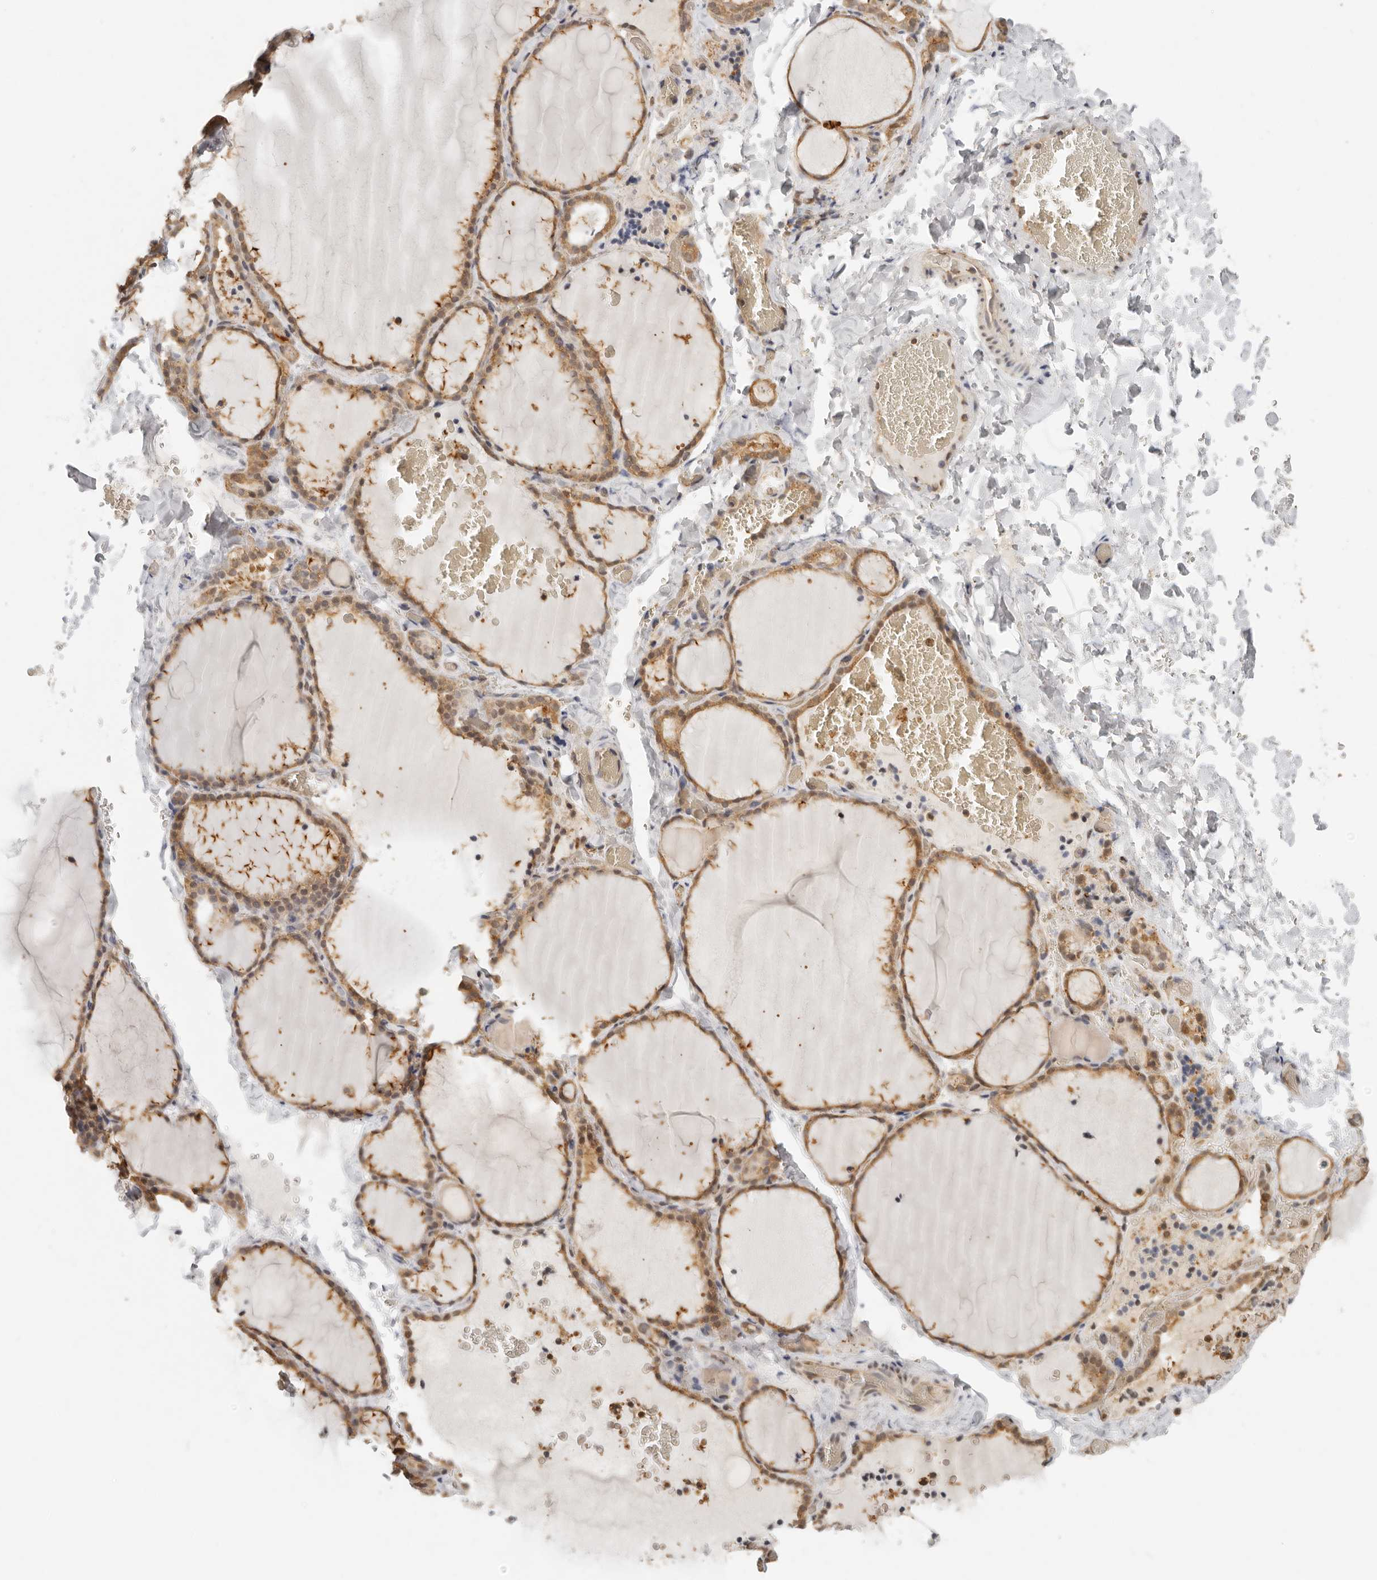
{"staining": {"intensity": "moderate", "quantity": ">75%", "location": "cytoplasmic/membranous"}, "tissue": "thyroid gland", "cell_type": "Glandular cells", "image_type": "normal", "snomed": [{"axis": "morphology", "description": "Normal tissue, NOS"}, {"axis": "topography", "description": "Thyroid gland"}], "caption": "IHC photomicrograph of unremarkable human thyroid gland stained for a protein (brown), which exhibits medium levels of moderate cytoplasmic/membranous staining in approximately >75% of glandular cells.", "gene": "PSMA5", "patient": {"sex": "female", "age": 22}}